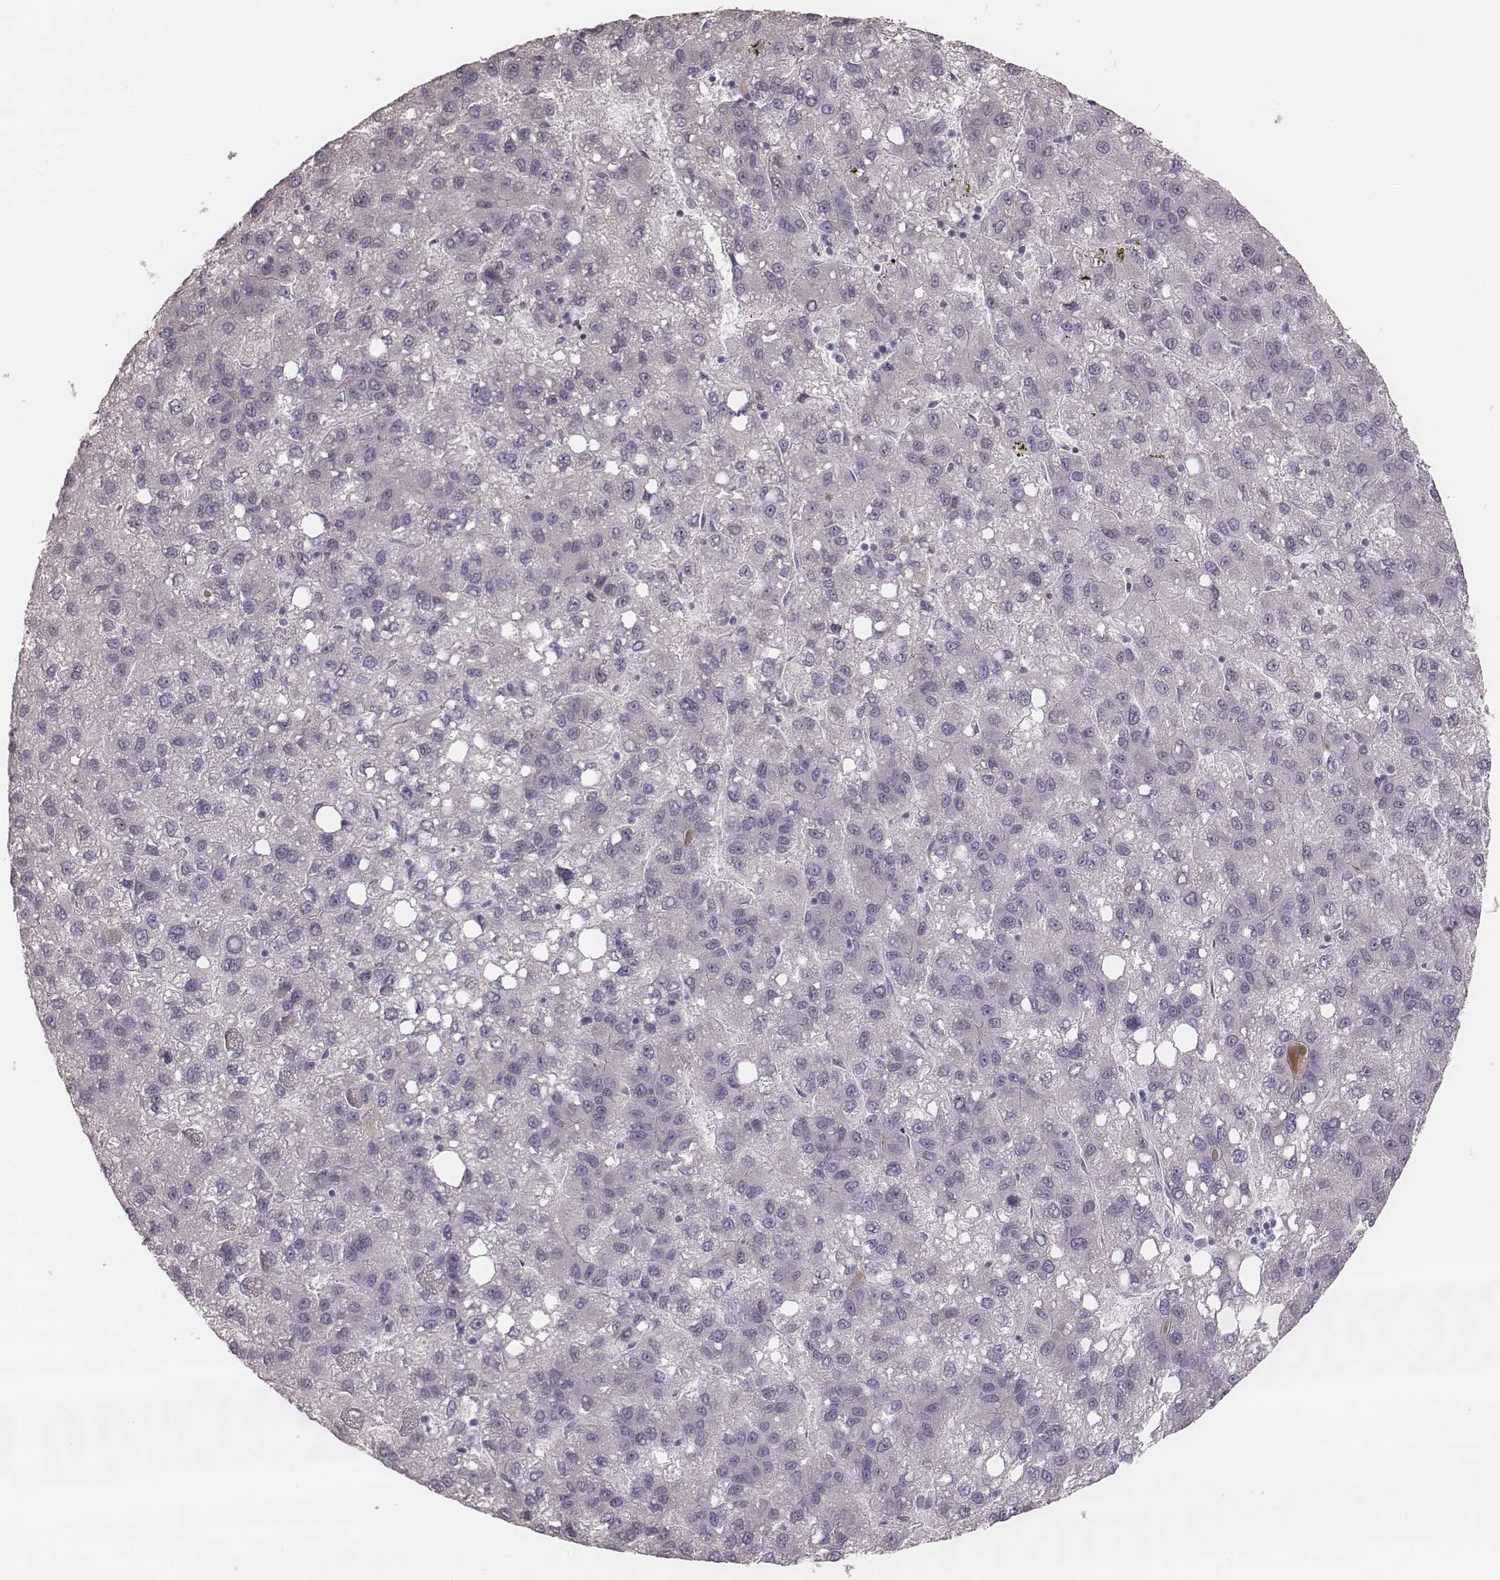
{"staining": {"intensity": "negative", "quantity": "none", "location": "none"}, "tissue": "liver cancer", "cell_type": "Tumor cells", "image_type": "cancer", "snomed": [{"axis": "morphology", "description": "Carcinoma, Hepatocellular, NOS"}, {"axis": "topography", "description": "Liver"}], "caption": "Immunohistochemistry of liver cancer (hepatocellular carcinoma) shows no positivity in tumor cells.", "gene": "ZP4", "patient": {"sex": "female", "age": 82}}